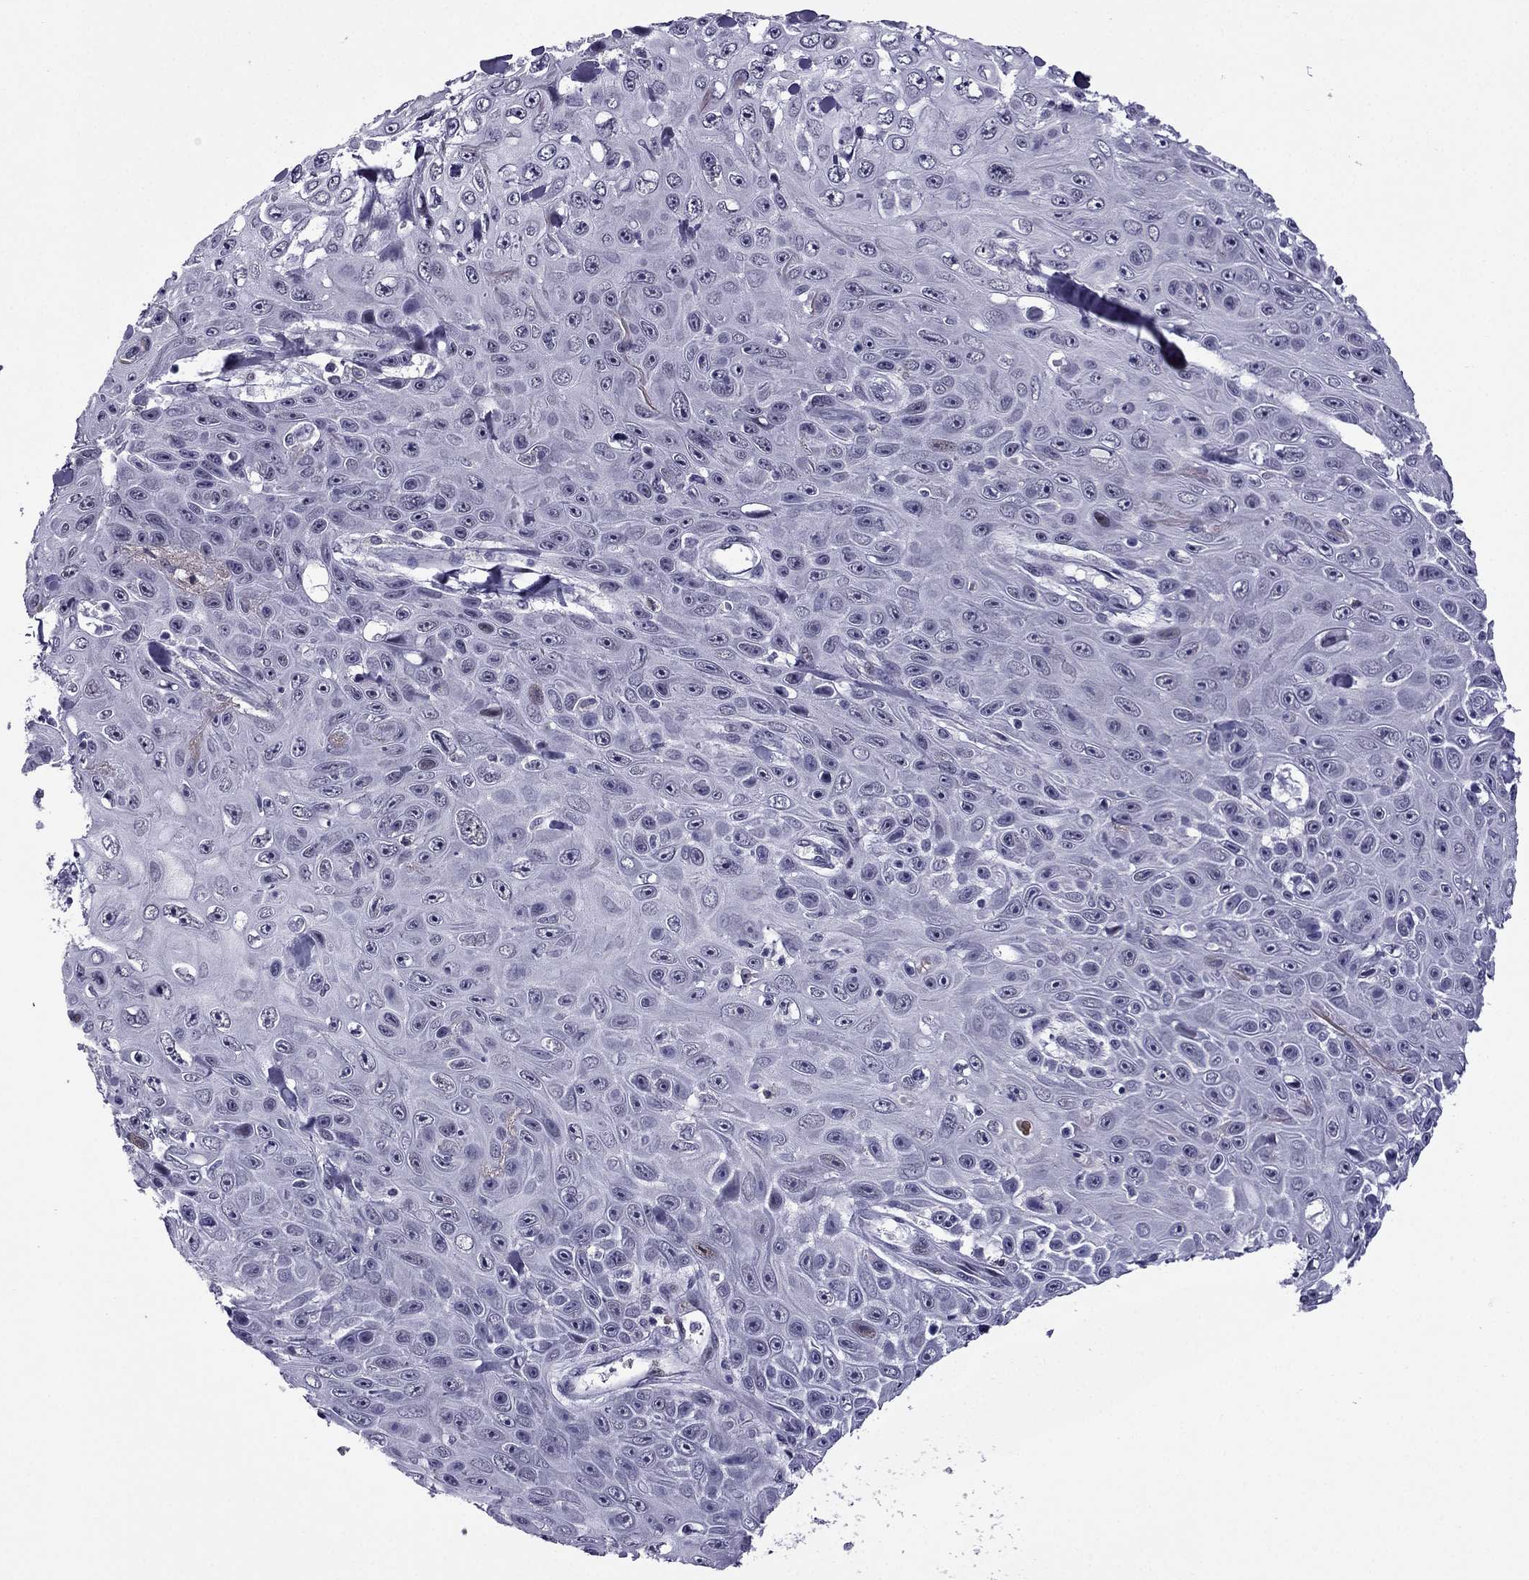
{"staining": {"intensity": "negative", "quantity": "none", "location": "none"}, "tissue": "skin cancer", "cell_type": "Tumor cells", "image_type": "cancer", "snomed": [{"axis": "morphology", "description": "Squamous cell carcinoma, NOS"}, {"axis": "topography", "description": "Skin"}], "caption": "Immunohistochemical staining of human skin cancer (squamous cell carcinoma) reveals no significant expression in tumor cells.", "gene": "MYLK3", "patient": {"sex": "male", "age": 82}}